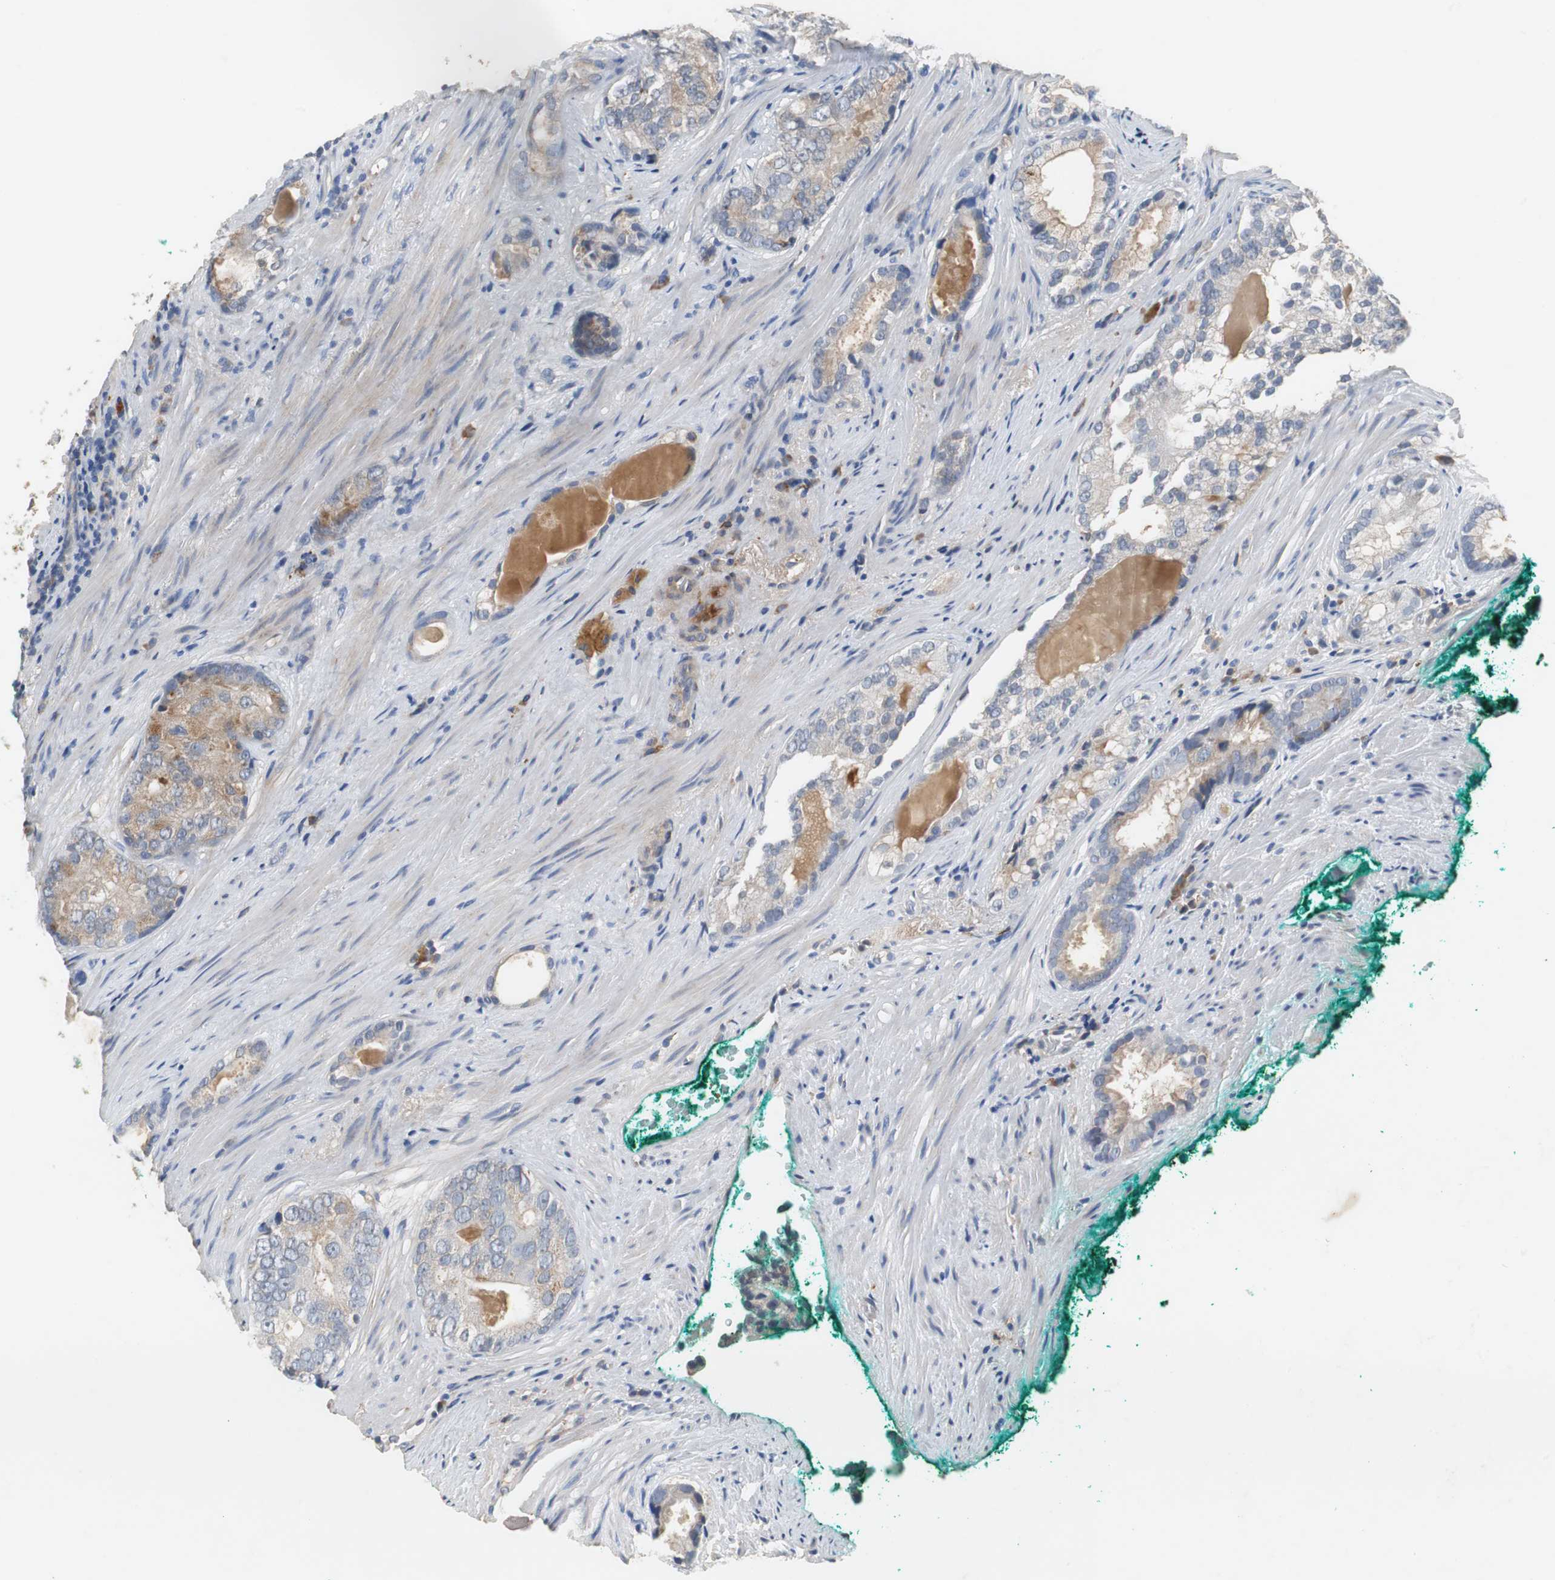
{"staining": {"intensity": "weak", "quantity": "25%-75%", "location": "cytoplasmic/membranous"}, "tissue": "prostate cancer", "cell_type": "Tumor cells", "image_type": "cancer", "snomed": [{"axis": "morphology", "description": "Adenocarcinoma, High grade"}, {"axis": "topography", "description": "Prostate"}], "caption": "Immunohistochemical staining of high-grade adenocarcinoma (prostate) reveals low levels of weak cytoplasmic/membranous protein staining in about 25%-75% of tumor cells. The protein of interest is shown in brown color, while the nuclei are stained blue.", "gene": "SORT1", "patient": {"sex": "male", "age": 66}}